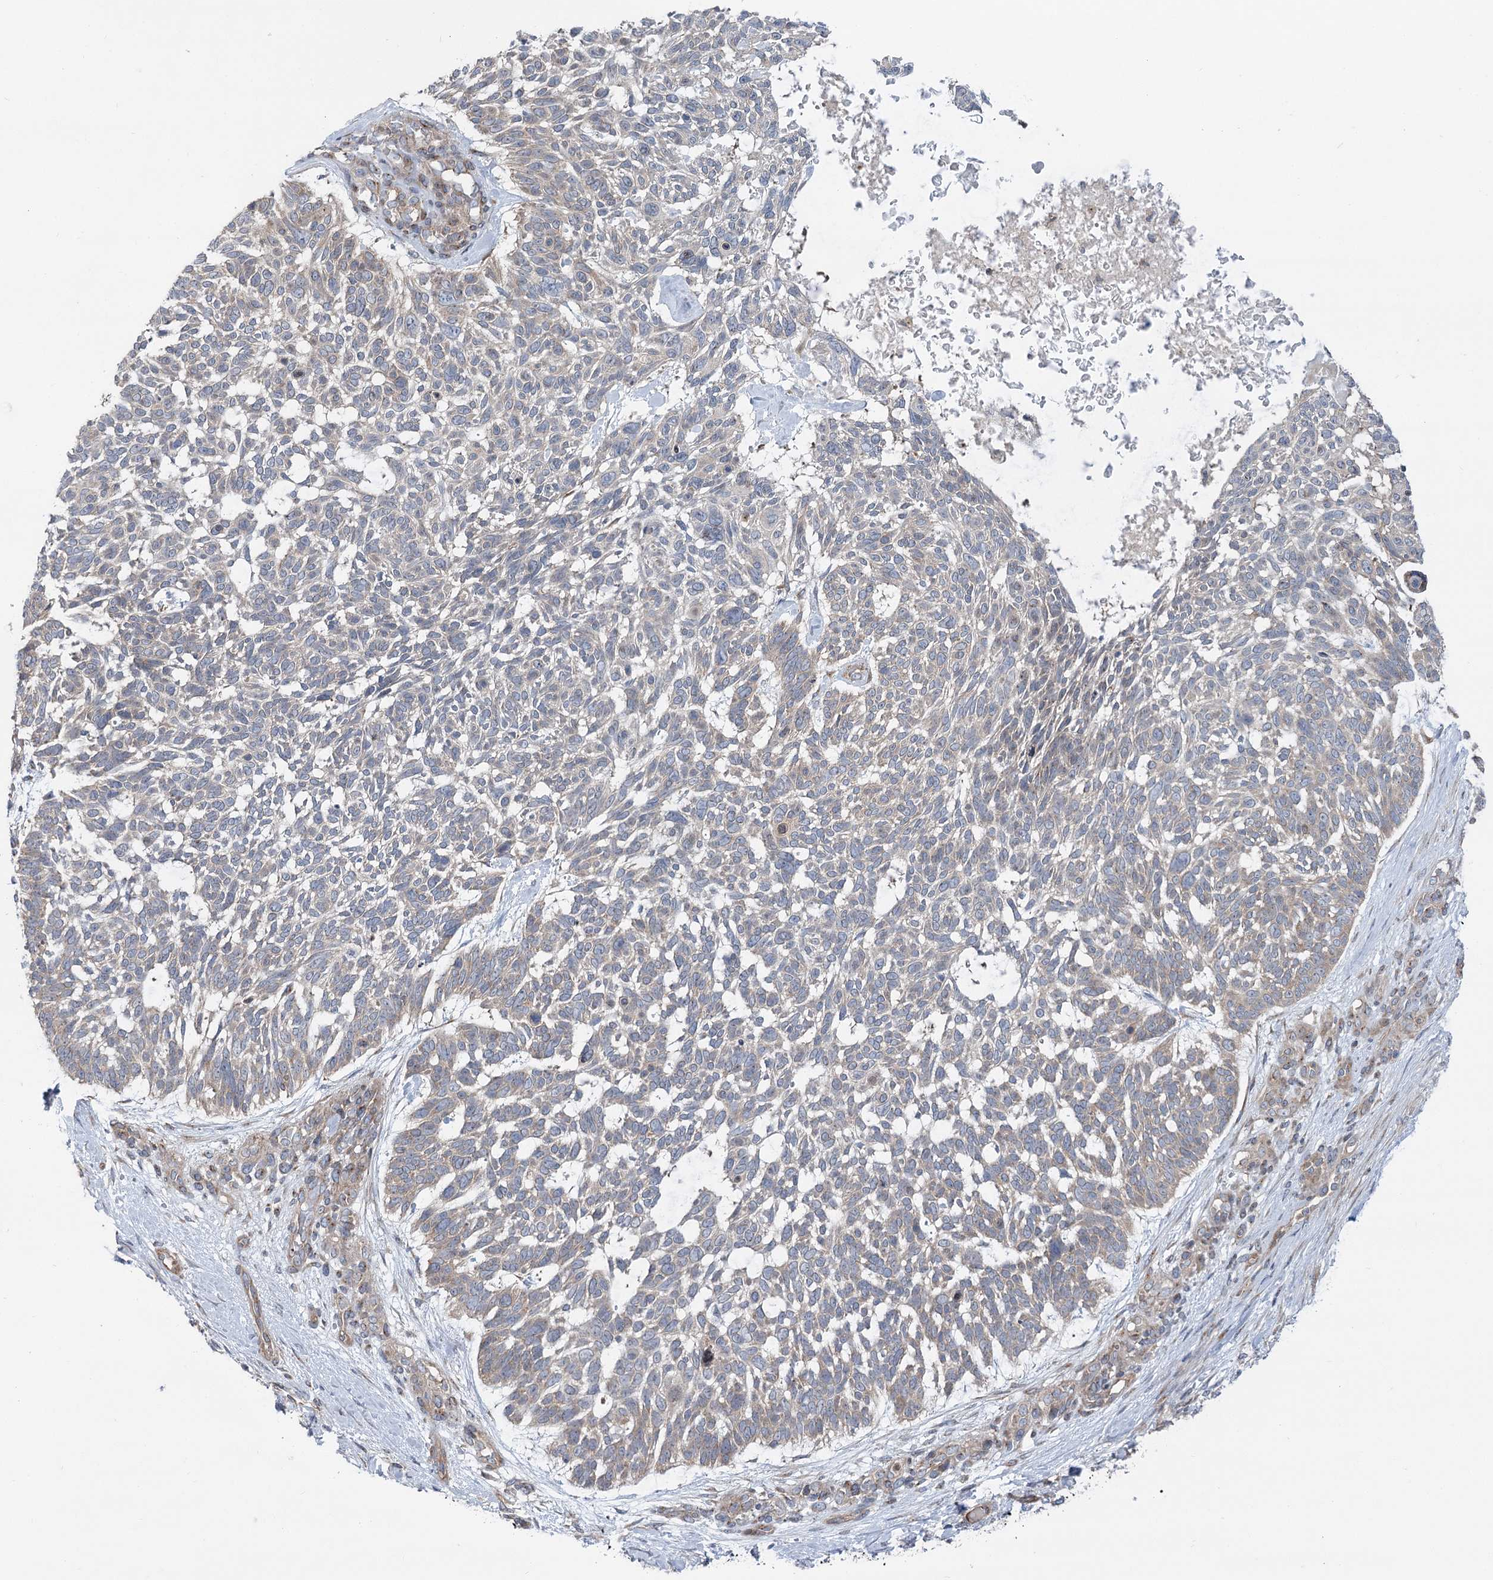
{"staining": {"intensity": "weak", "quantity": "<25%", "location": "cytoplasmic/membranous"}, "tissue": "skin cancer", "cell_type": "Tumor cells", "image_type": "cancer", "snomed": [{"axis": "morphology", "description": "Basal cell carcinoma"}, {"axis": "topography", "description": "Skin"}], "caption": "Micrograph shows no protein staining in tumor cells of skin cancer tissue.", "gene": "SCN11A", "patient": {"sex": "male", "age": 88}}